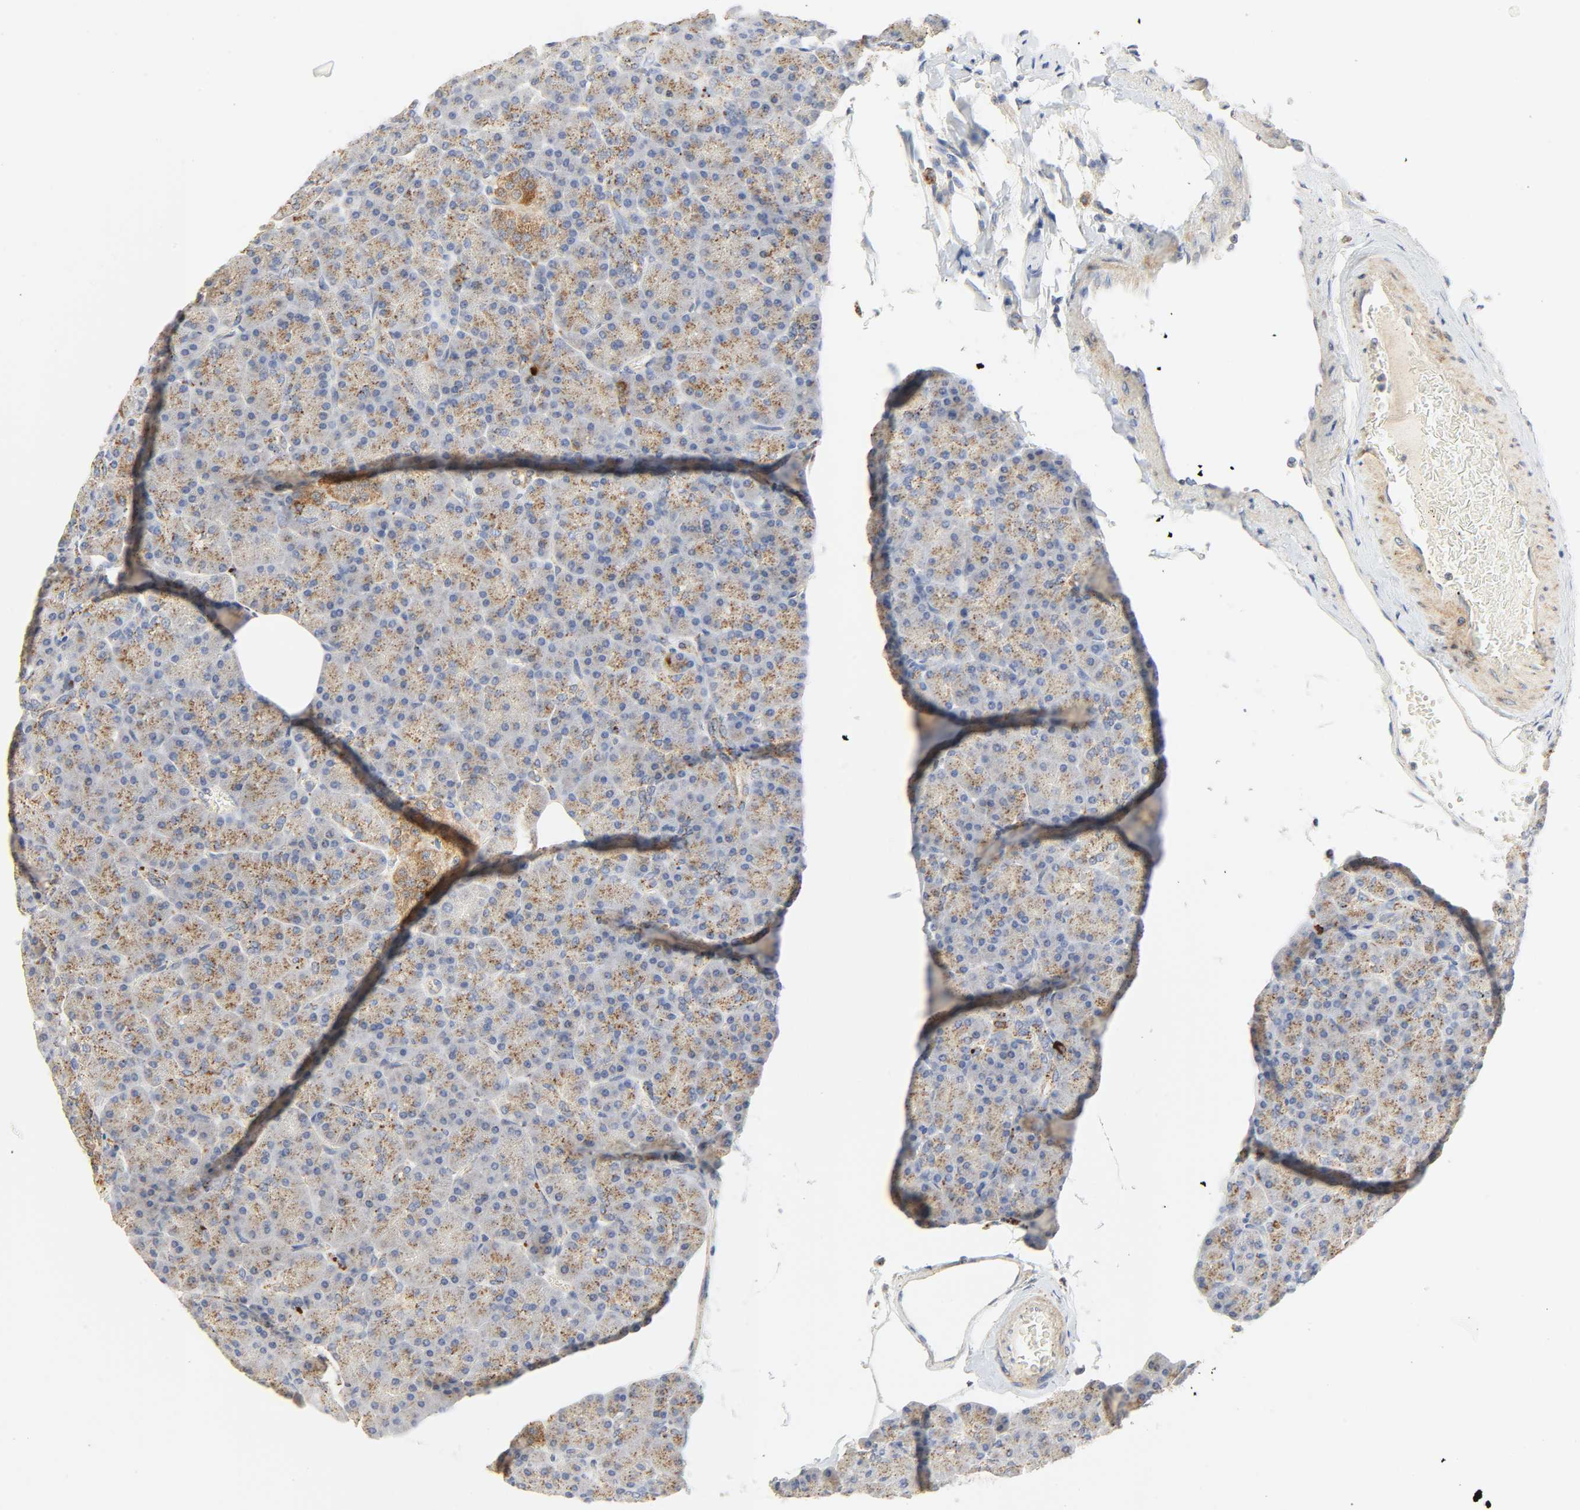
{"staining": {"intensity": "moderate", "quantity": ">75%", "location": "cytoplasmic/membranous"}, "tissue": "pancreas", "cell_type": "Exocrine glandular cells", "image_type": "normal", "snomed": [{"axis": "morphology", "description": "Normal tissue, NOS"}, {"axis": "topography", "description": "Pancreas"}], "caption": "The photomicrograph demonstrates a brown stain indicating the presence of a protein in the cytoplasmic/membranous of exocrine glandular cells in pancreas.", "gene": "CAMK2A", "patient": {"sex": "female", "age": 43}}